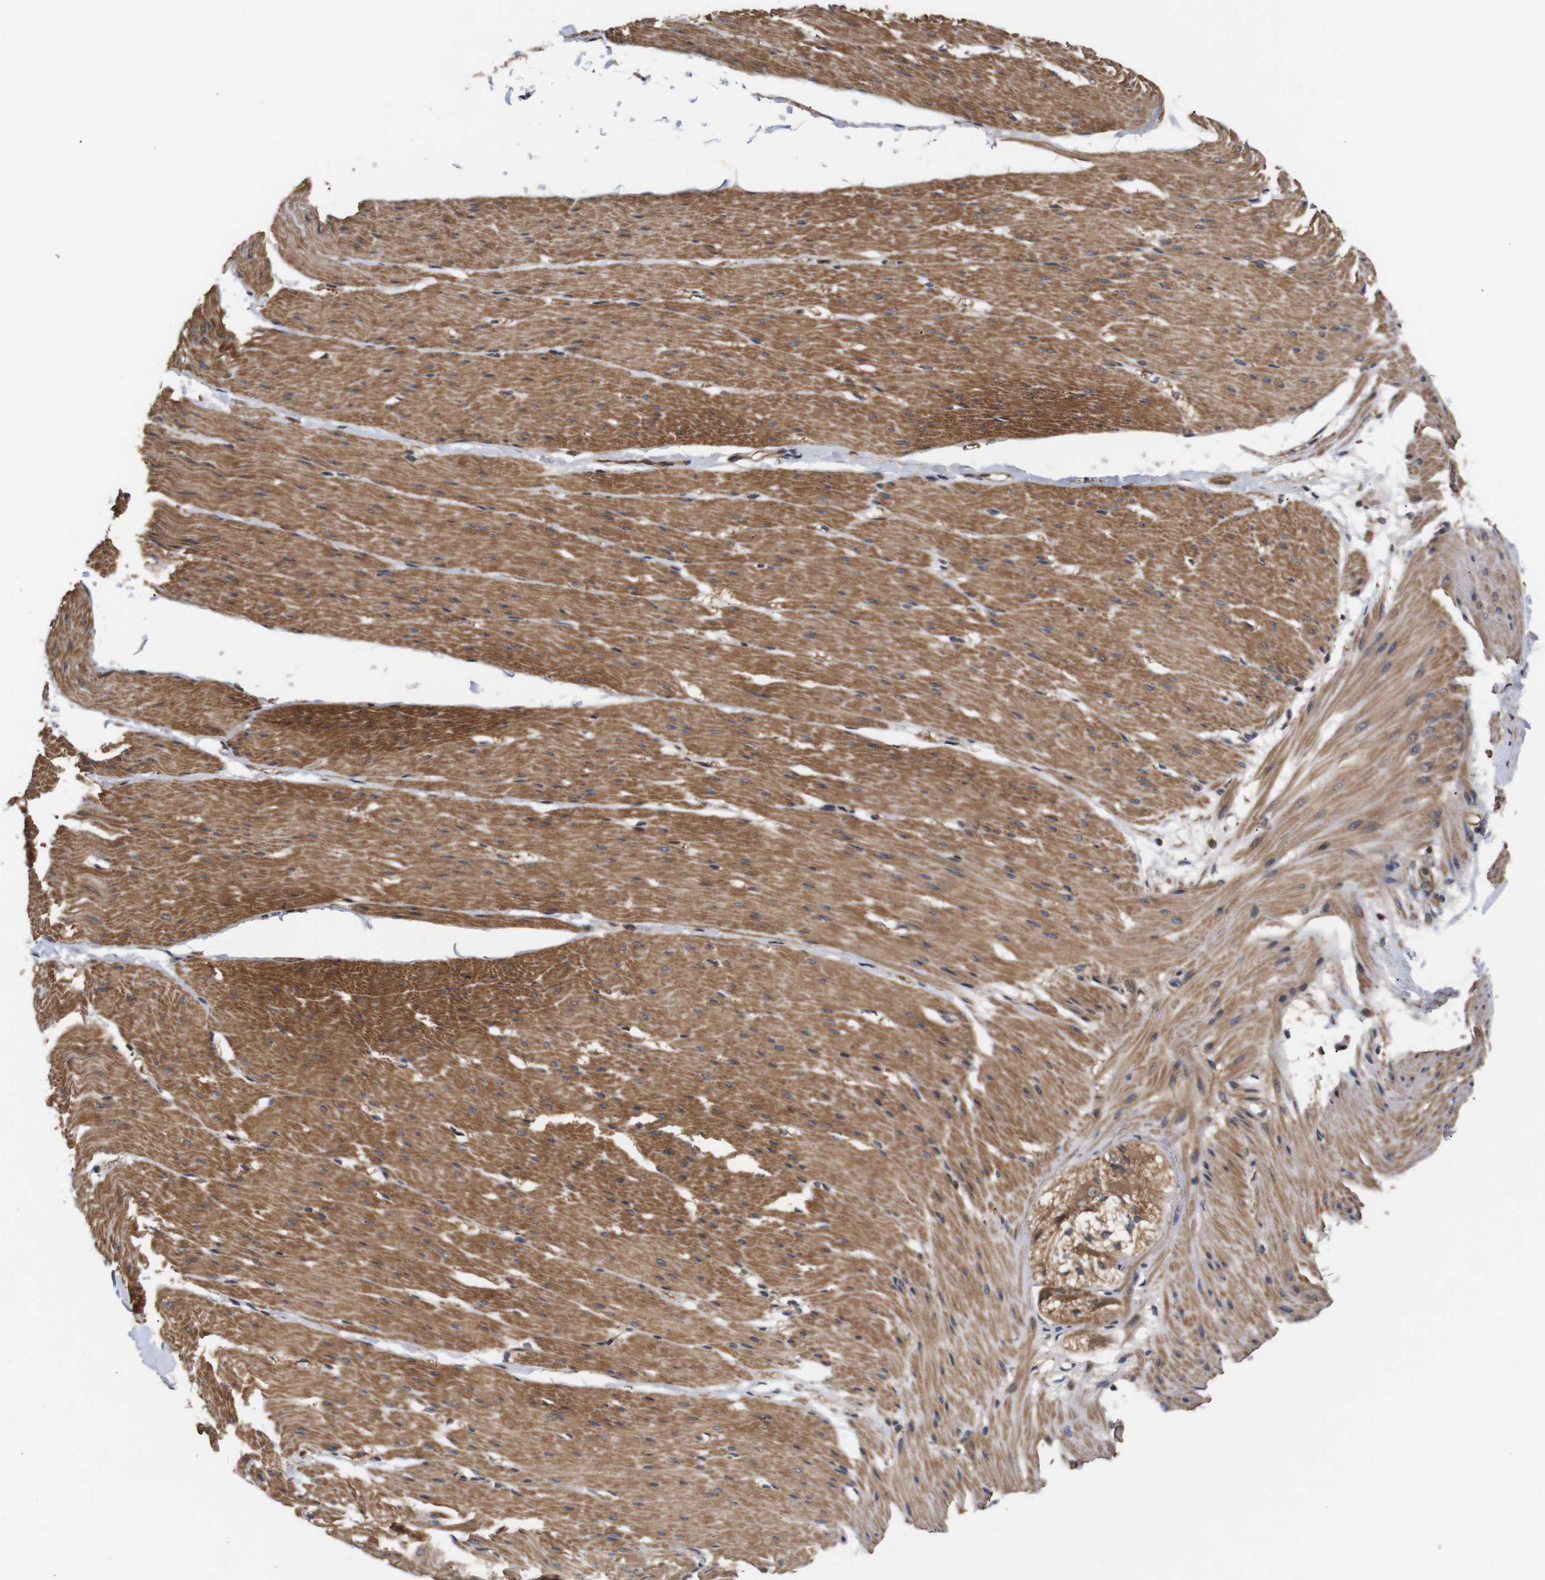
{"staining": {"intensity": "moderate", "quantity": ">75%", "location": "cytoplasmic/membranous"}, "tissue": "smooth muscle", "cell_type": "Smooth muscle cells", "image_type": "normal", "snomed": [{"axis": "morphology", "description": "Normal tissue, NOS"}, {"axis": "topography", "description": "Smooth muscle"}, {"axis": "topography", "description": "Colon"}], "caption": "Immunohistochemical staining of normal smooth muscle displays medium levels of moderate cytoplasmic/membranous expression in approximately >75% of smooth muscle cells.", "gene": "DDR1", "patient": {"sex": "male", "age": 67}}